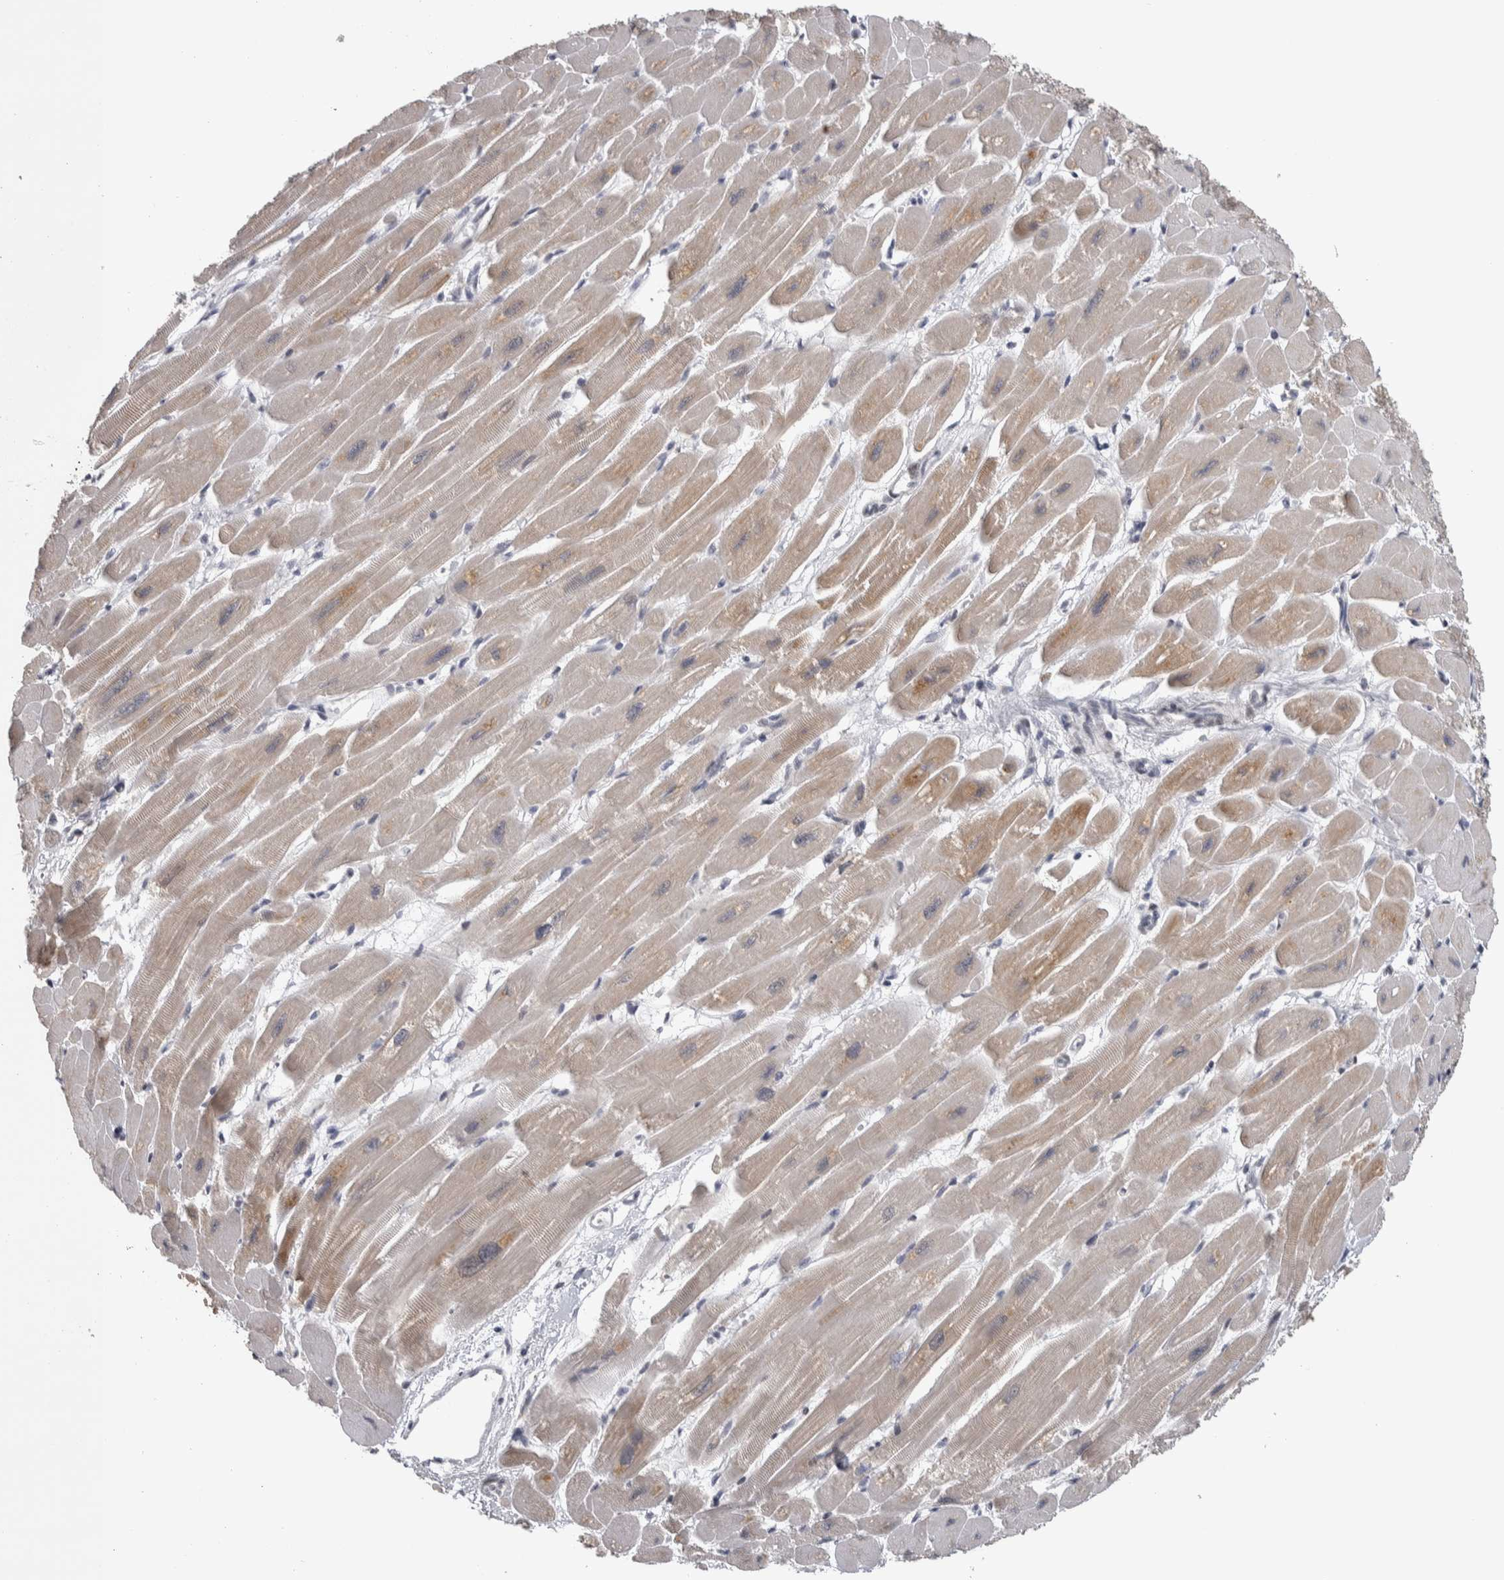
{"staining": {"intensity": "moderate", "quantity": "25%-75%", "location": "cytoplasmic/membranous"}, "tissue": "heart muscle", "cell_type": "Cardiomyocytes", "image_type": "normal", "snomed": [{"axis": "morphology", "description": "Normal tissue, NOS"}, {"axis": "topography", "description": "Heart"}], "caption": "Normal heart muscle reveals moderate cytoplasmic/membranous positivity in about 25%-75% of cardiomyocytes.", "gene": "HEXIM2", "patient": {"sex": "female", "age": 54}}